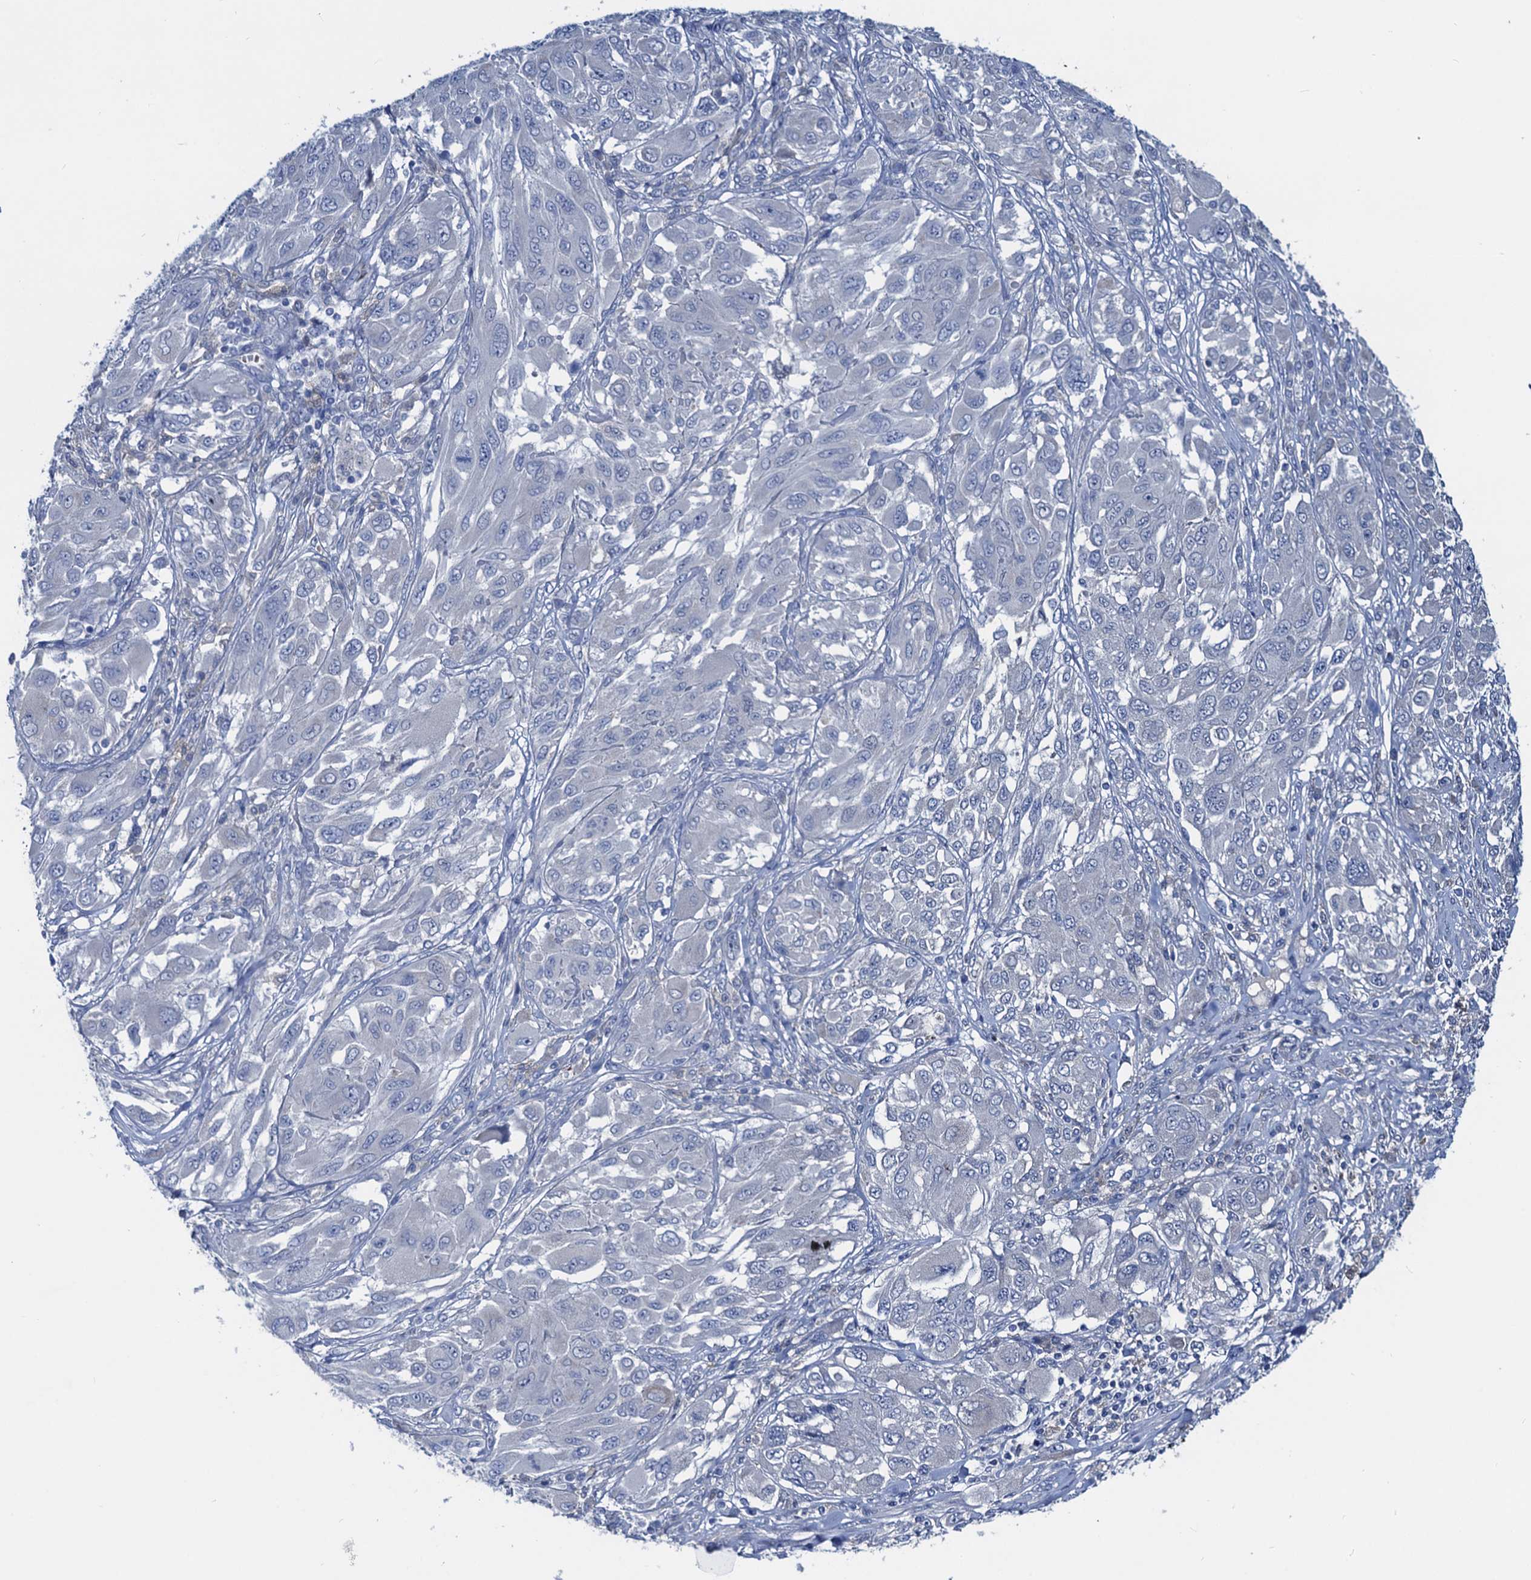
{"staining": {"intensity": "negative", "quantity": "none", "location": "none"}, "tissue": "melanoma", "cell_type": "Tumor cells", "image_type": "cancer", "snomed": [{"axis": "morphology", "description": "Malignant melanoma, NOS"}, {"axis": "topography", "description": "Skin"}], "caption": "Melanoma was stained to show a protein in brown. There is no significant expression in tumor cells. (DAB (3,3'-diaminobenzidine) immunohistochemistry (IHC), high magnification).", "gene": "RTKN2", "patient": {"sex": "female", "age": 91}}